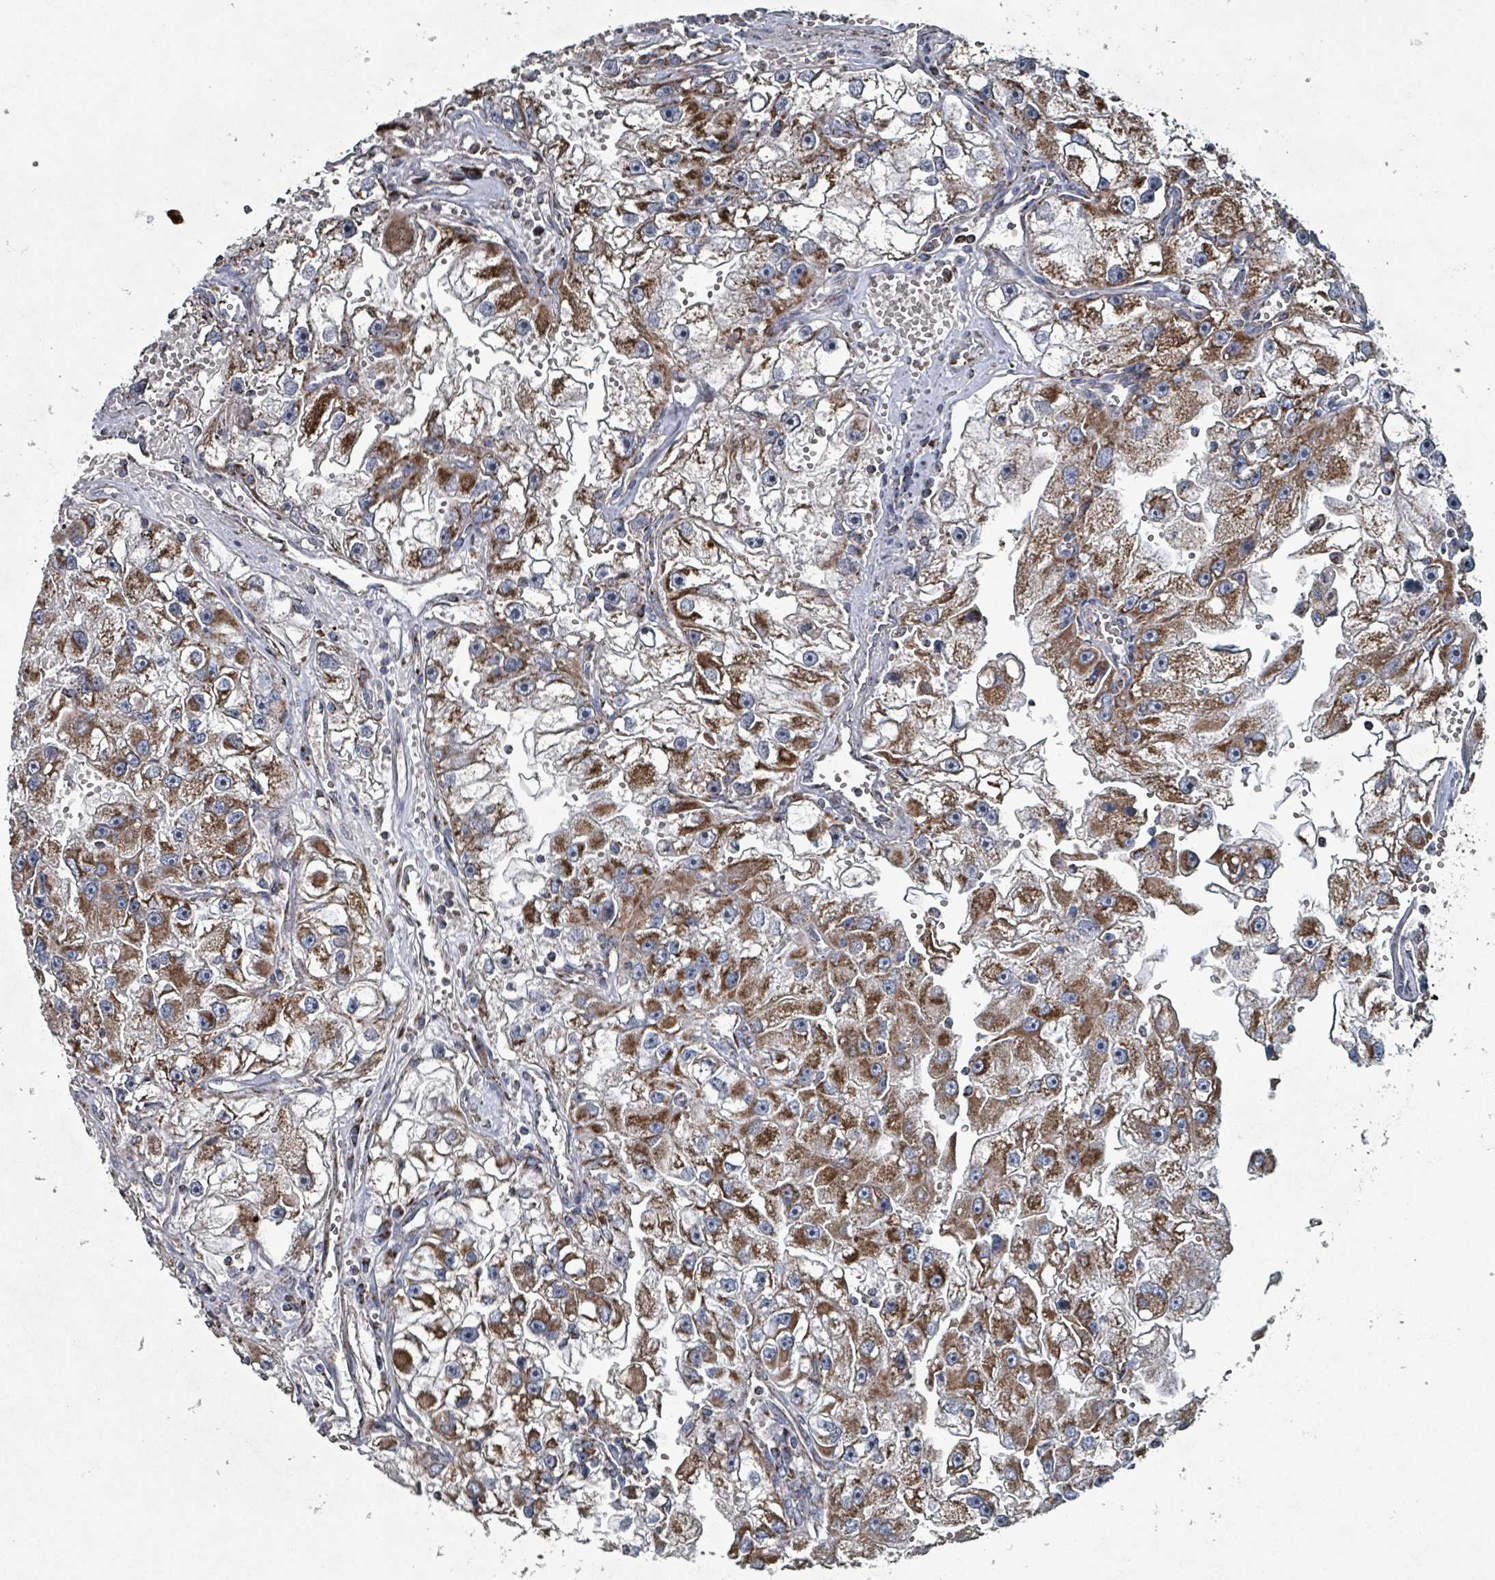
{"staining": {"intensity": "moderate", "quantity": ">75%", "location": "cytoplasmic/membranous"}, "tissue": "renal cancer", "cell_type": "Tumor cells", "image_type": "cancer", "snomed": [{"axis": "morphology", "description": "Adenocarcinoma, NOS"}, {"axis": "topography", "description": "Kidney"}], "caption": "Human renal adenocarcinoma stained with a brown dye reveals moderate cytoplasmic/membranous positive positivity in about >75% of tumor cells.", "gene": "ABHD18", "patient": {"sex": "male", "age": 63}}